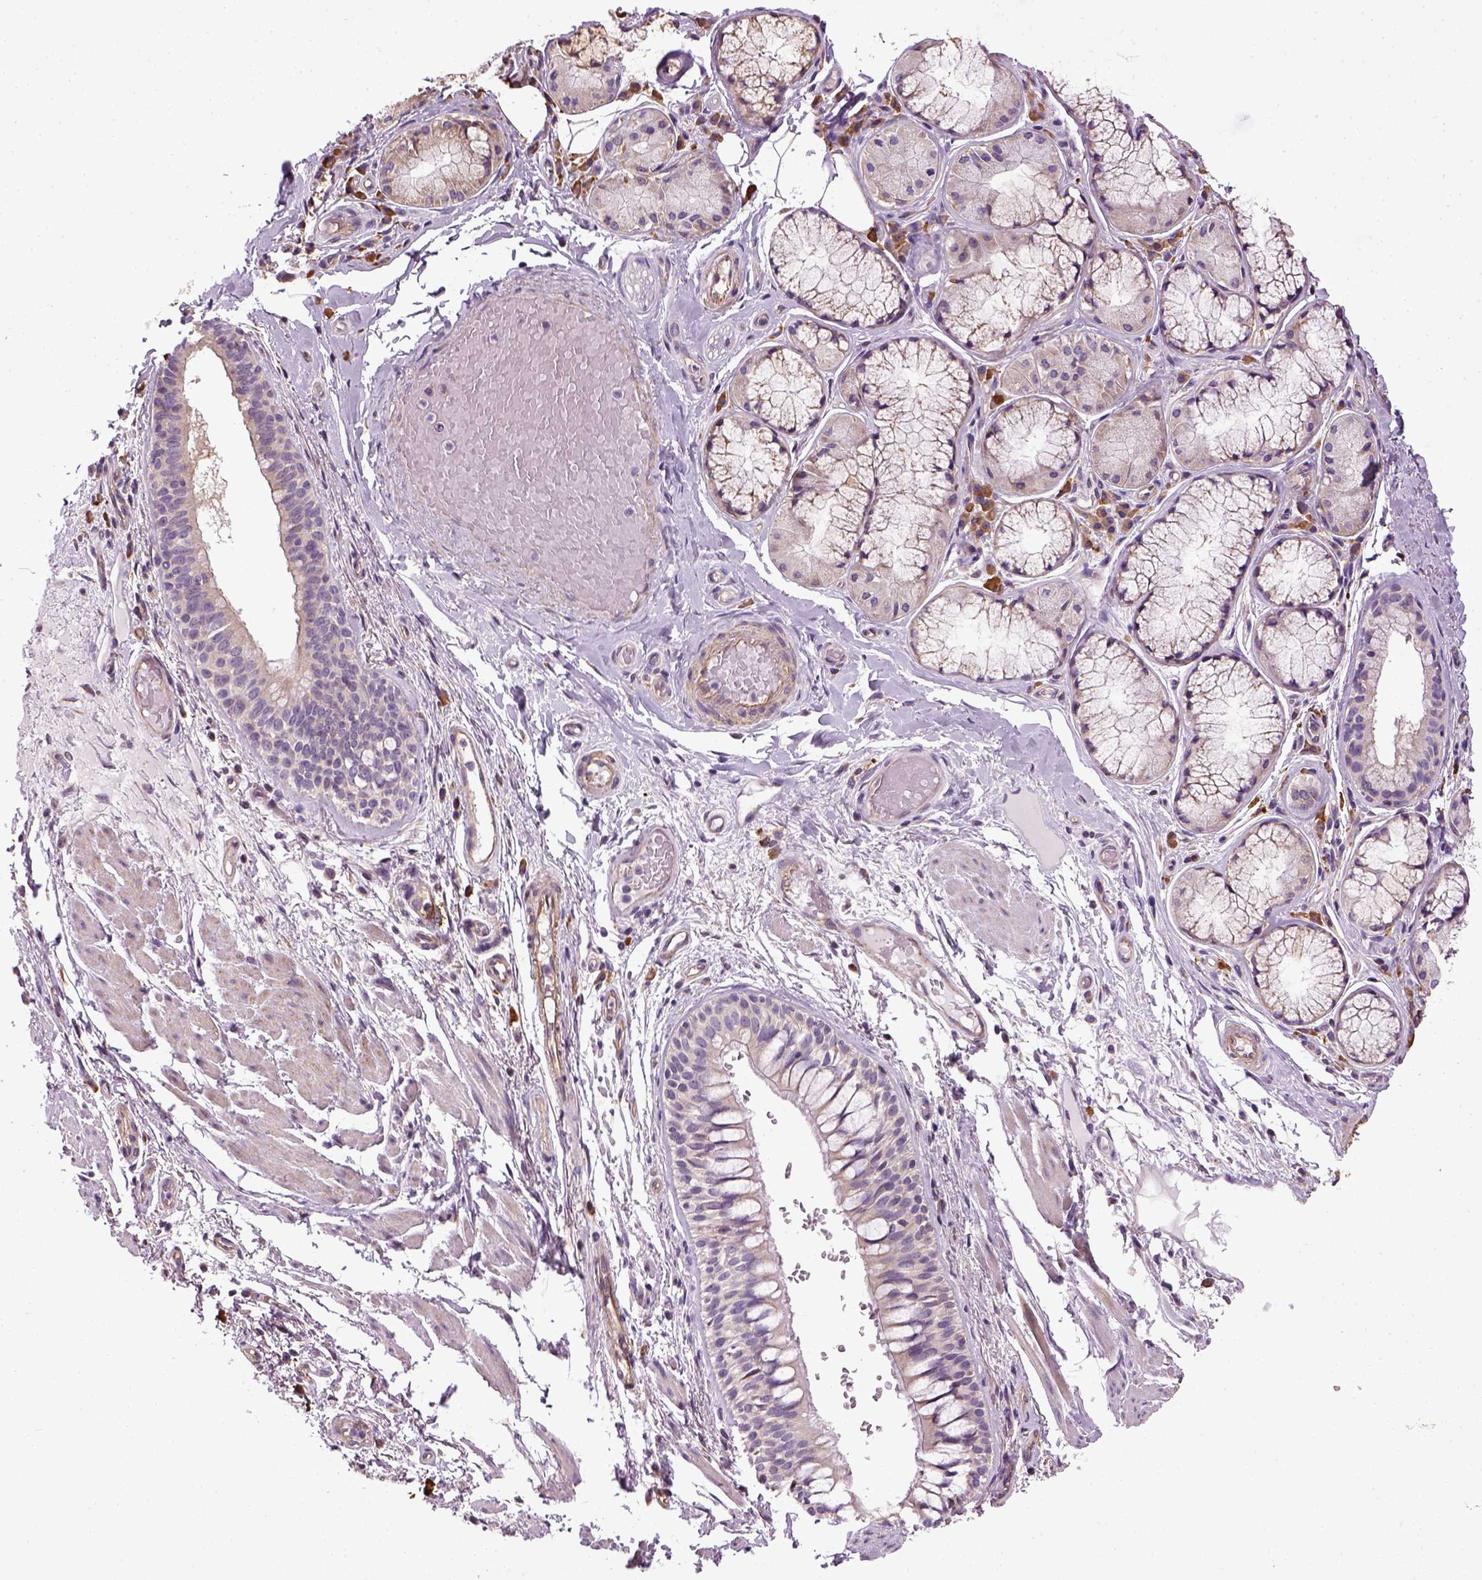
{"staining": {"intensity": "negative", "quantity": "none", "location": "none"}, "tissue": "adipose tissue", "cell_type": "Adipocytes", "image_type": "normal", "snomed": [{"axis": "morphology", "description": "Normal tissue, NOS"}, {"axis": "topography", "description": "Cartilage tissue"}, {"axis": "topography", "description": "Bronchus"}], "caption": "Human adipose tissue stained for a protein using immunohistochemistry (IHC) displays no staining in adipocytes.", "gene": "TPRG1", "patient": {"sex": "male", "age": 64}}